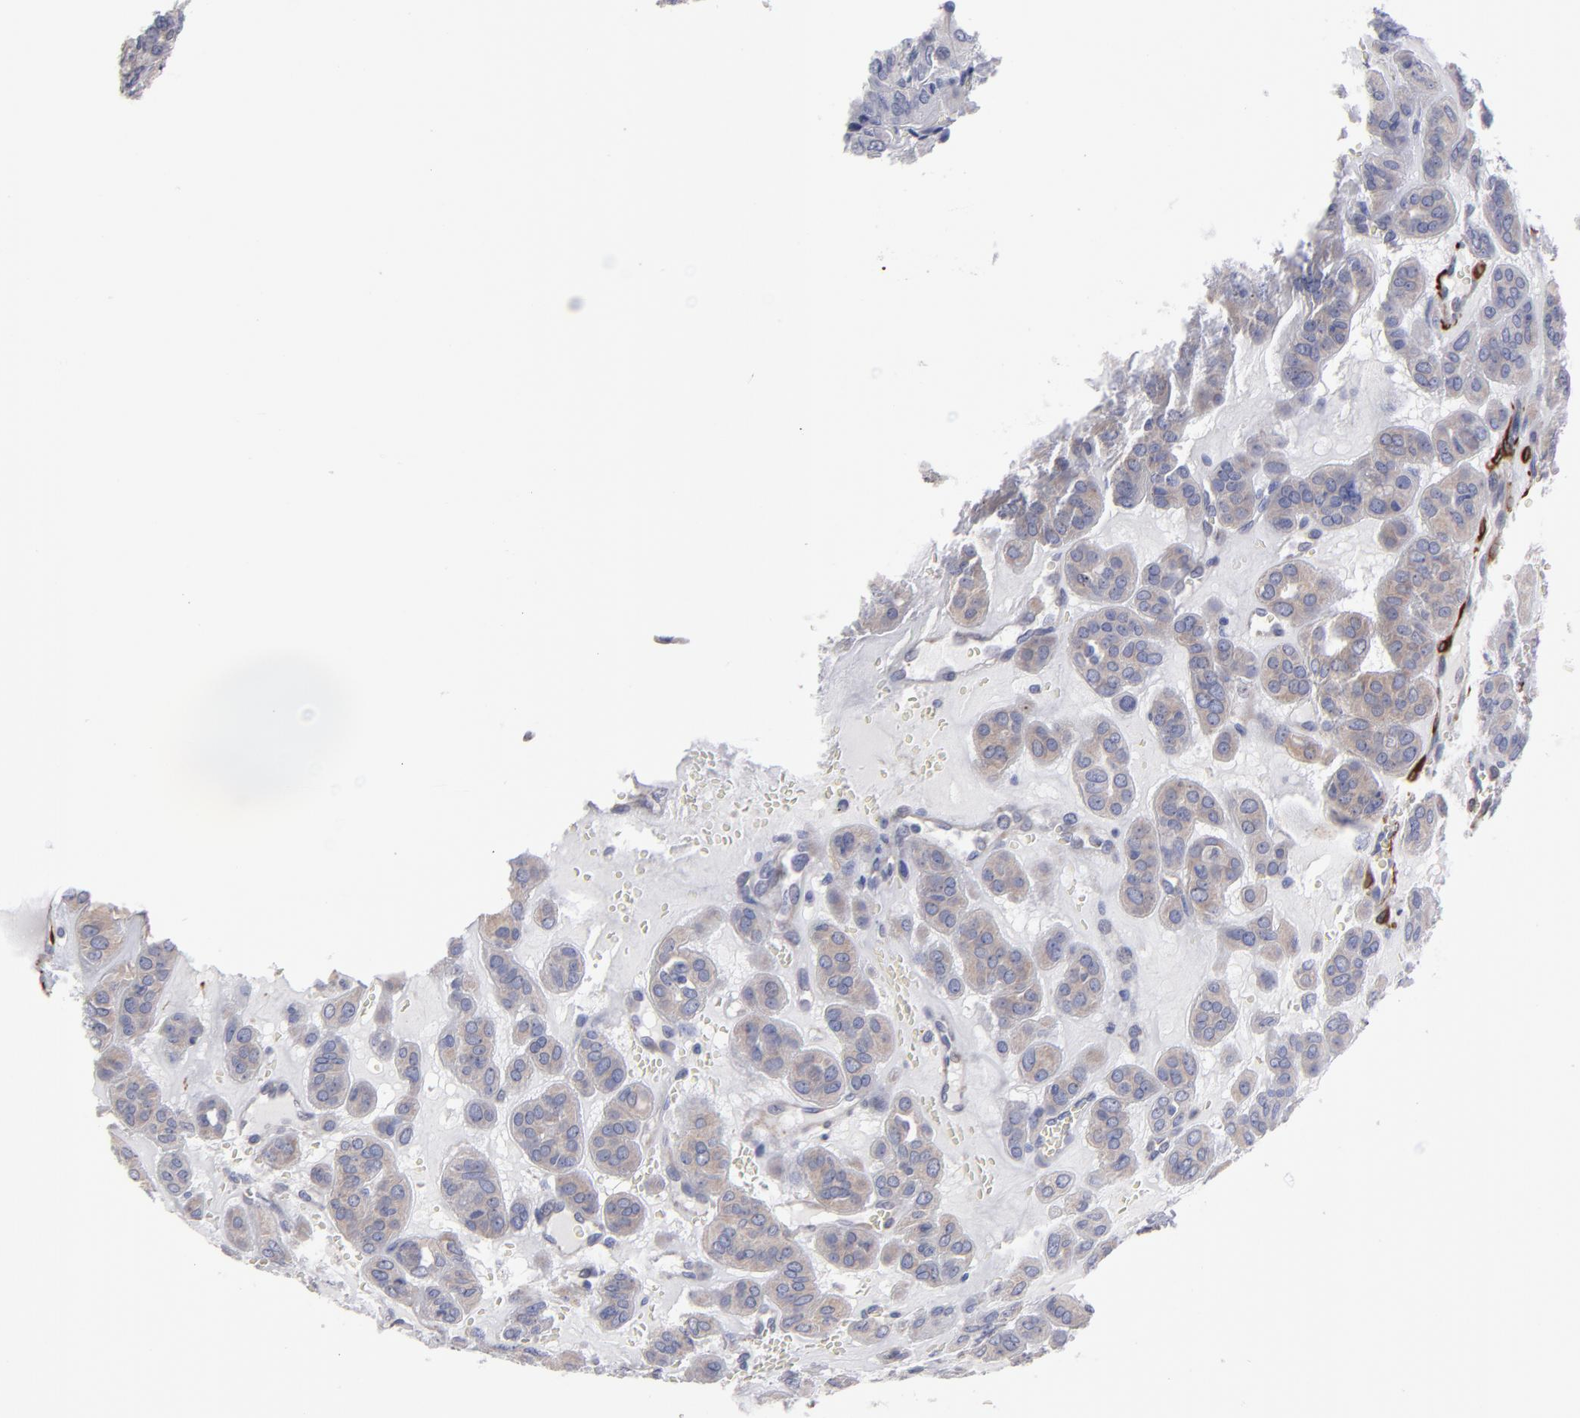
{"staining": {"intensity": "weak", "quantity": "25%-75%", "location": "cytoplasmic/membranous"}, "tissue": "thyroid cancer", "cell_type": "Tumor cells", "image_type": "cancer", "snomed": [{"axis": "morphology", "description": "Follicular adenoma carcinoma, NOS"}, {"axis": "topography", "description": "Thyroid gland"}], "caption": "This is a photomicrograph of IHC staining of follicular adenoma carcinoma (thyroid), which shows weak positivity in the cytoplasmic/membranous of tumor cells.", "gene": "SLMAP", "patient": {"sex": "female", "age": 71}}